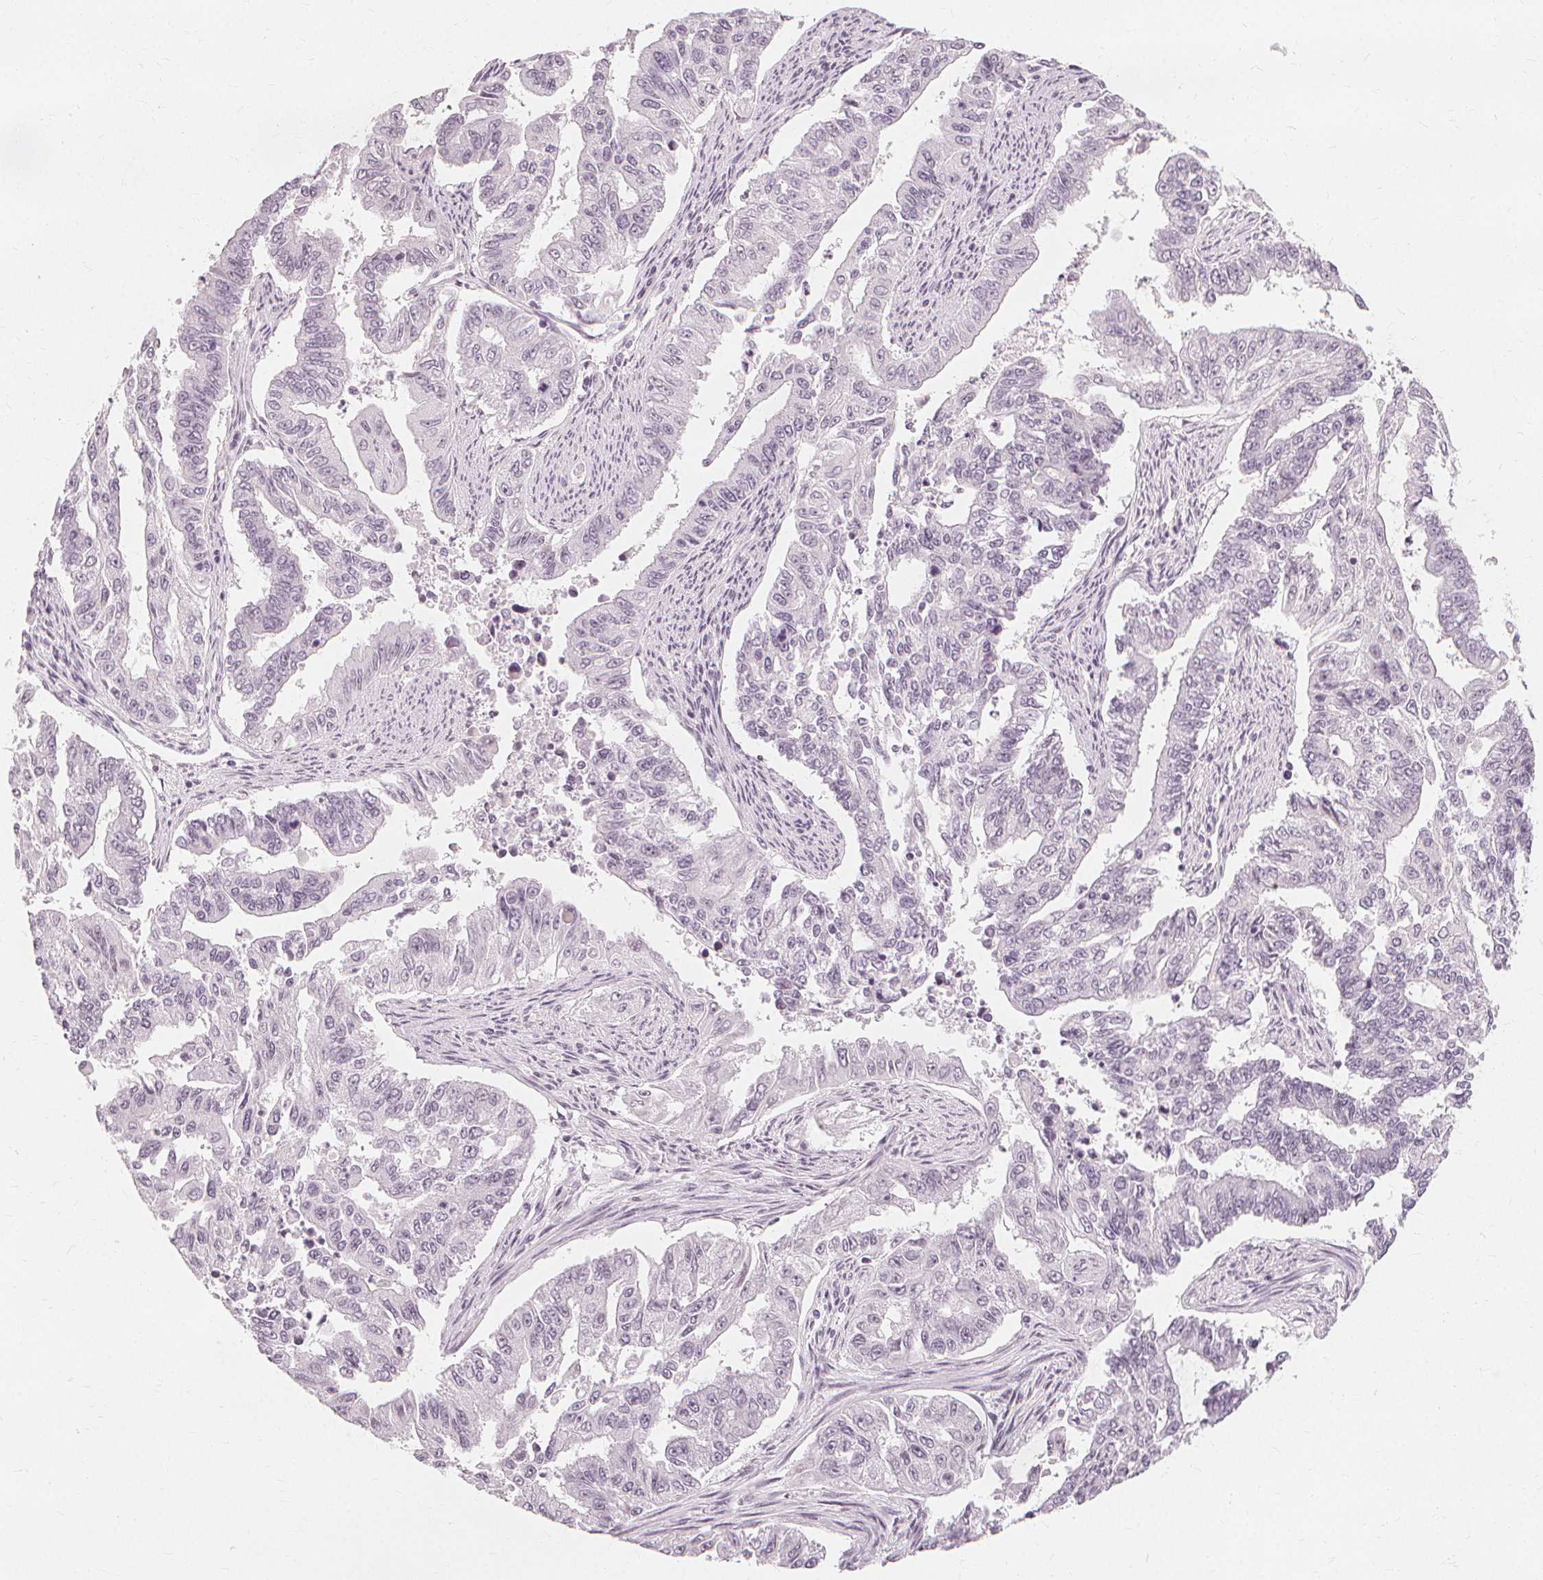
{"staining": {"intensity": "negative", "quantity": "none", "location": "none"}, "tissue": "endometrial cancer", "cell_type": "Tumor cells", "image_type": "cancer", "snomed": [{"axis": "morphology", "description": "Adenocarcinoma, NOS"}, {"axis": "topography", "description": "Uterus"}], "caption": "Tumor cells show no significant protein positivity in endometrial cancer (adenocarcinoma).", "gene": "NXPE1", "patient": {"sex": "female", "age": 59}}